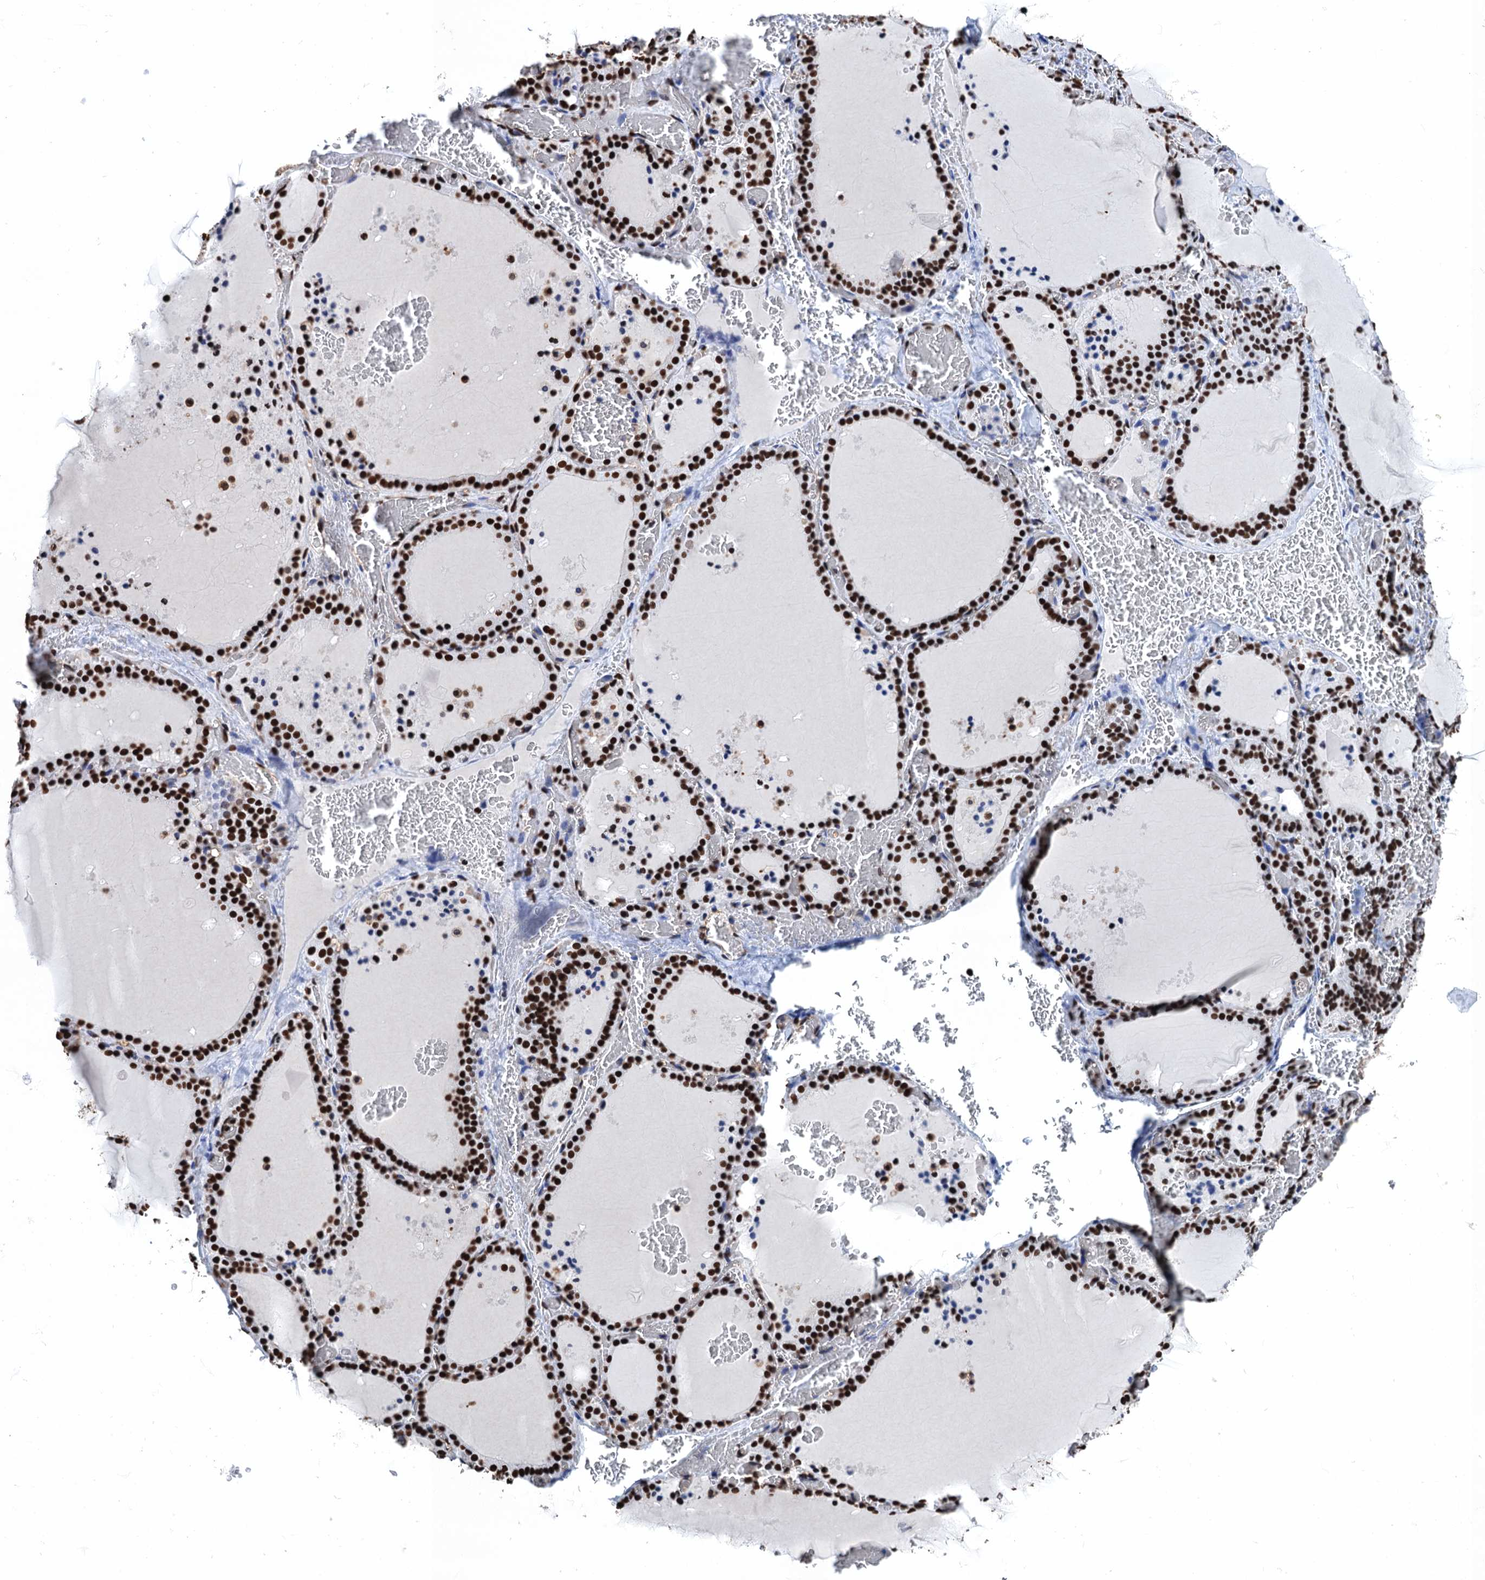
{"staining": {"intensity": "strong", "quantity": ">75%", "location": "nuclear"}, "tissue": "thyroid gland", "cell_type": "Glandular cells", "image_type": "normal", "snomed": [{"axis": "morphology", "description": "Normal tissue, NOS"}, {"axis": "topography", "description": "Thyroid gland"}], "caption": "Immunohistochemical staining of unremarkable human thyroid gland exhibits >75% levels of strong nuclear protein expression in approximately >75% of glandular cells.", "gene": "UBA2", "patient": {"sex": "female", "age": 39}}